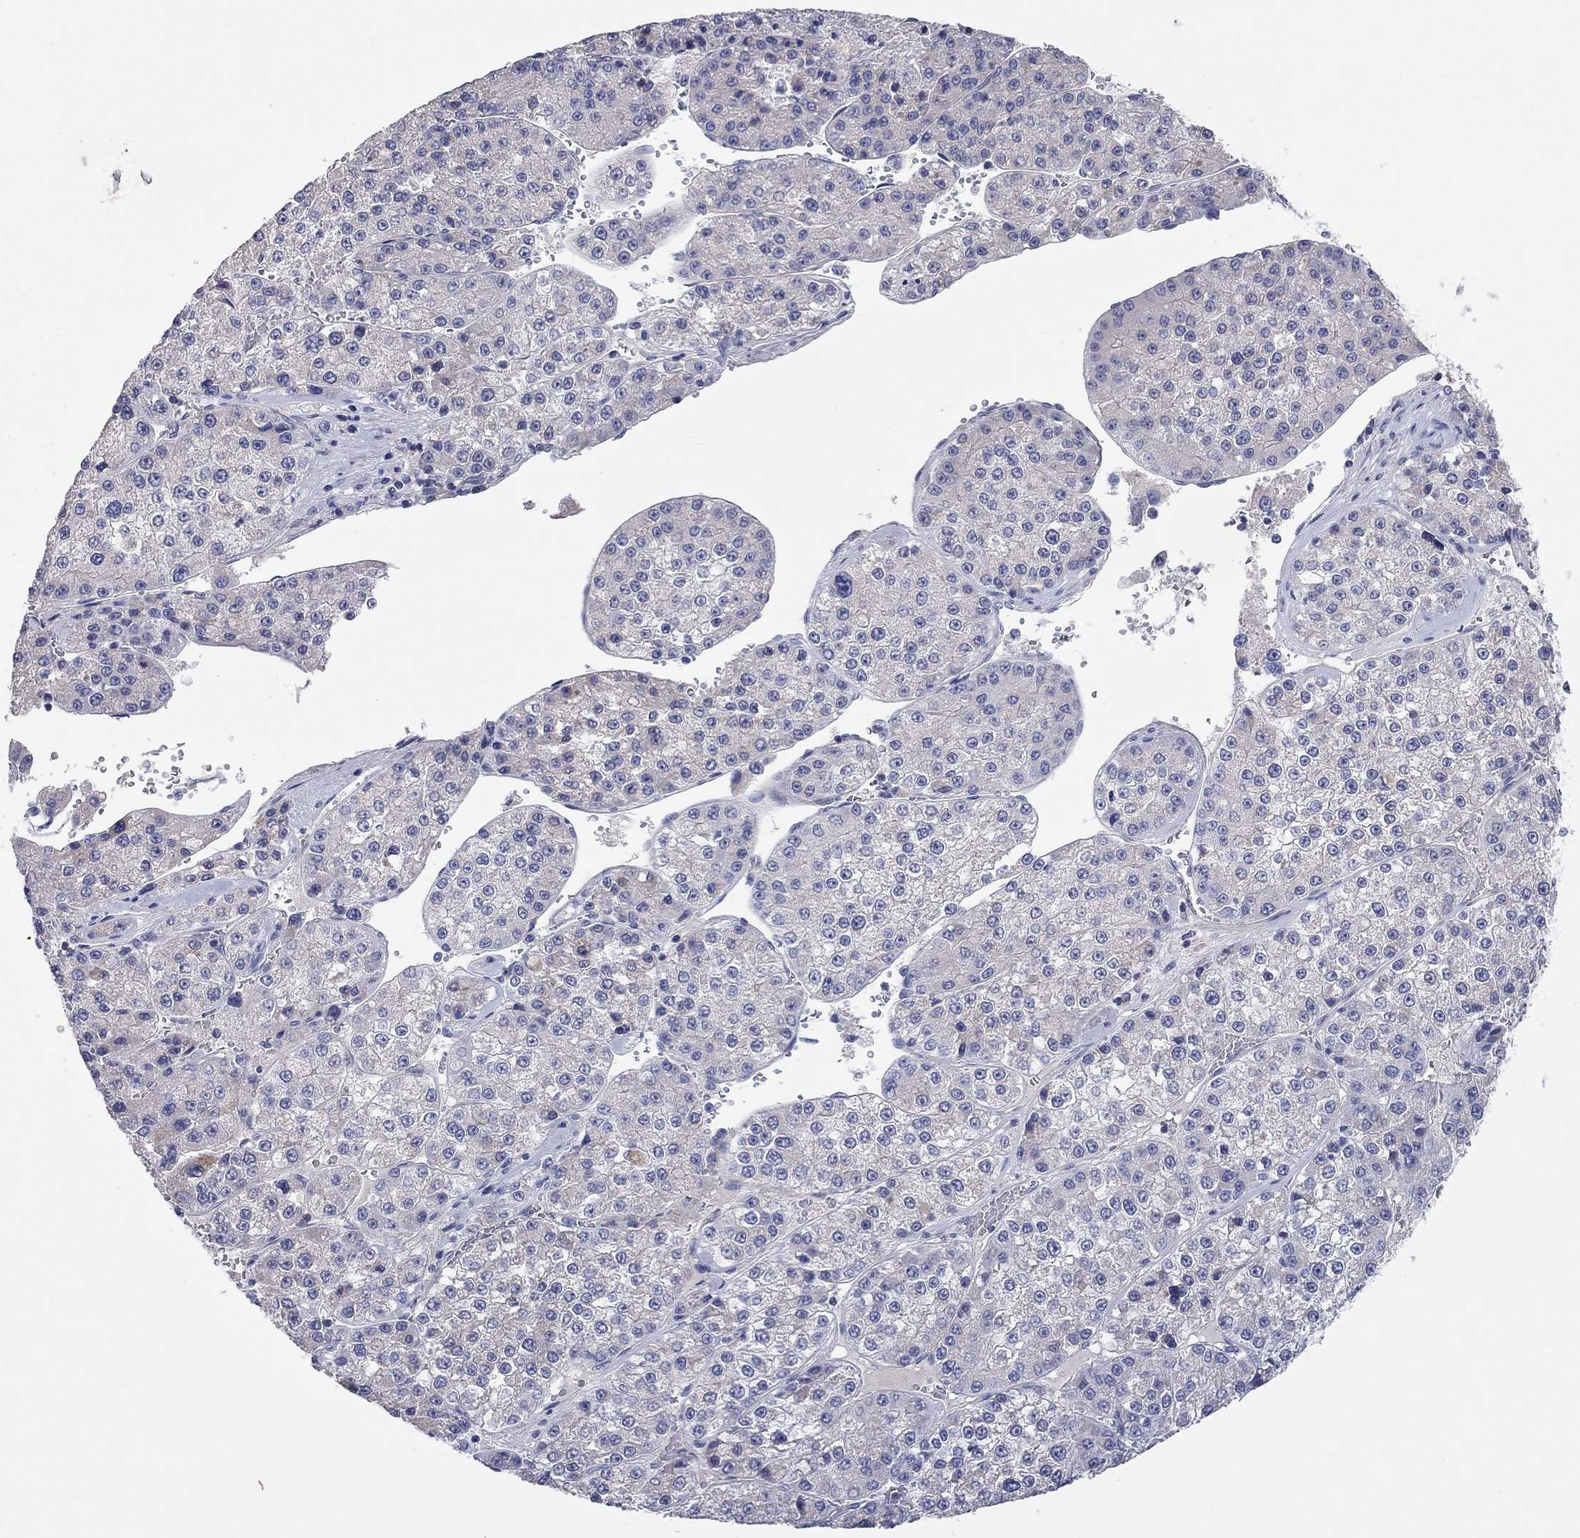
{"staining": {"intensity": "negative", "quantity": "none", "location": "none"}, "tissue": "liver cancer", "cell_type": "Tumor cells", "image_type": "cancer", "snomed": [{"axis": "morphology", "description": "Carcinoma, Hepatocellular, NOS"}, {"axis": "topography", "description": "Liver"}], "caption": "This is an IHC micrograph of liver hepatocellular carcinoma. There is no positivity in tumor cells.", "gene": "RCAN1", "patient": {"sex": "female", "age": 73}}